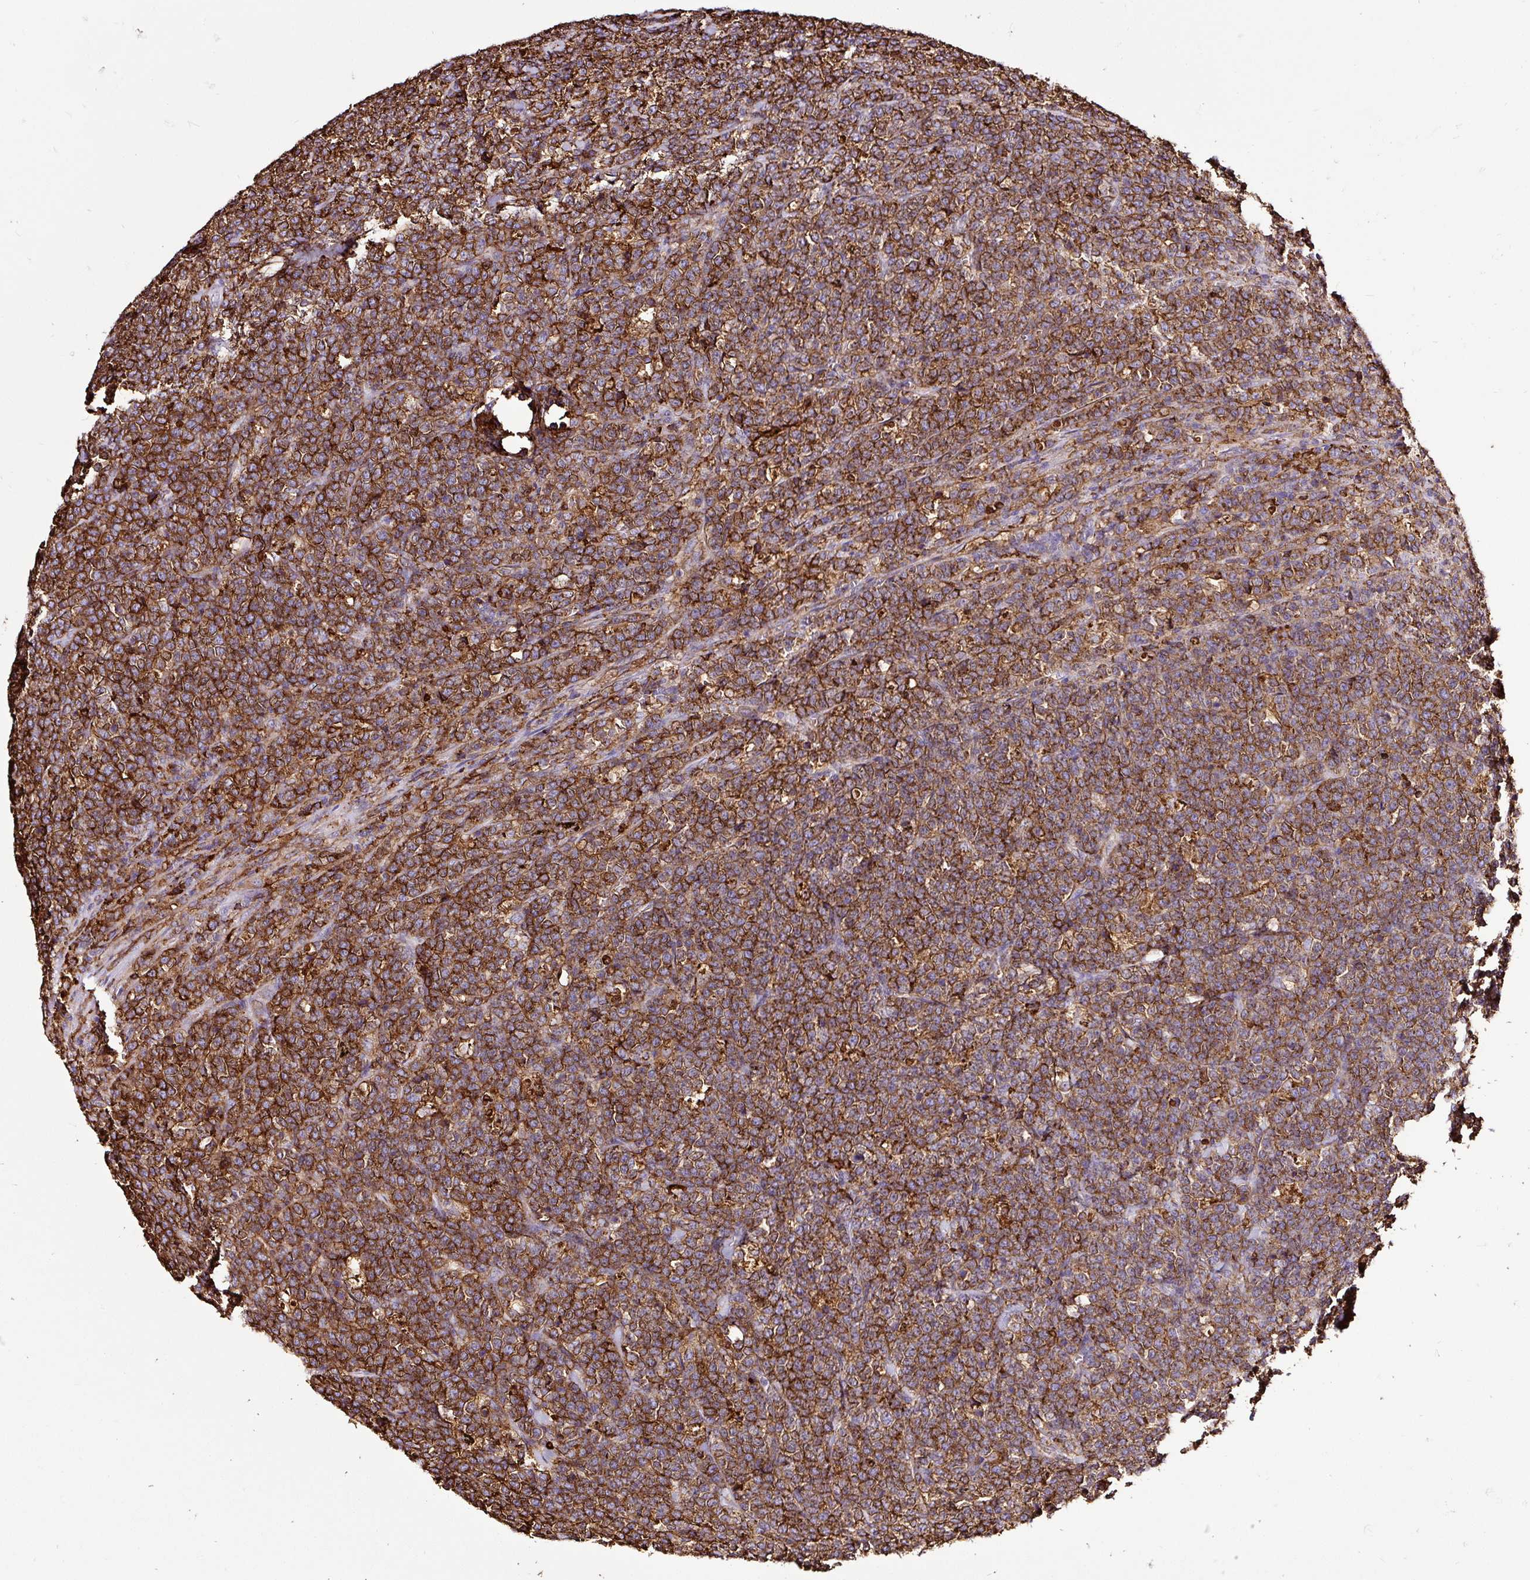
{"staining": {"intensity": "strong", "quantity": ">75%", "location": "cytoplasmic/membranous"}, "tissue": "lymphoma", "cell_type": "Tumor cells", "image_type": "cancer", "snomed": [{"axis": "morphology", "description": "Malignant lymphoma, non-Hodgkin's type, High grade"}, {"axis": "topography", "description": "Small intestine"}, {"axis": "topography", "description": "Colon"}], "caption": "Immunohistochemistry (IHC) photomicrograph of human high-grade malignant lymphoma, non-Hodgkin's type stained for a protein (brown), which displays high levels of strong cytoplasmic/membranous expression in approximately >75% of tumor cells.", "gene": "HLA-DRA", "patient": {"sex": "male", "age": 8}}